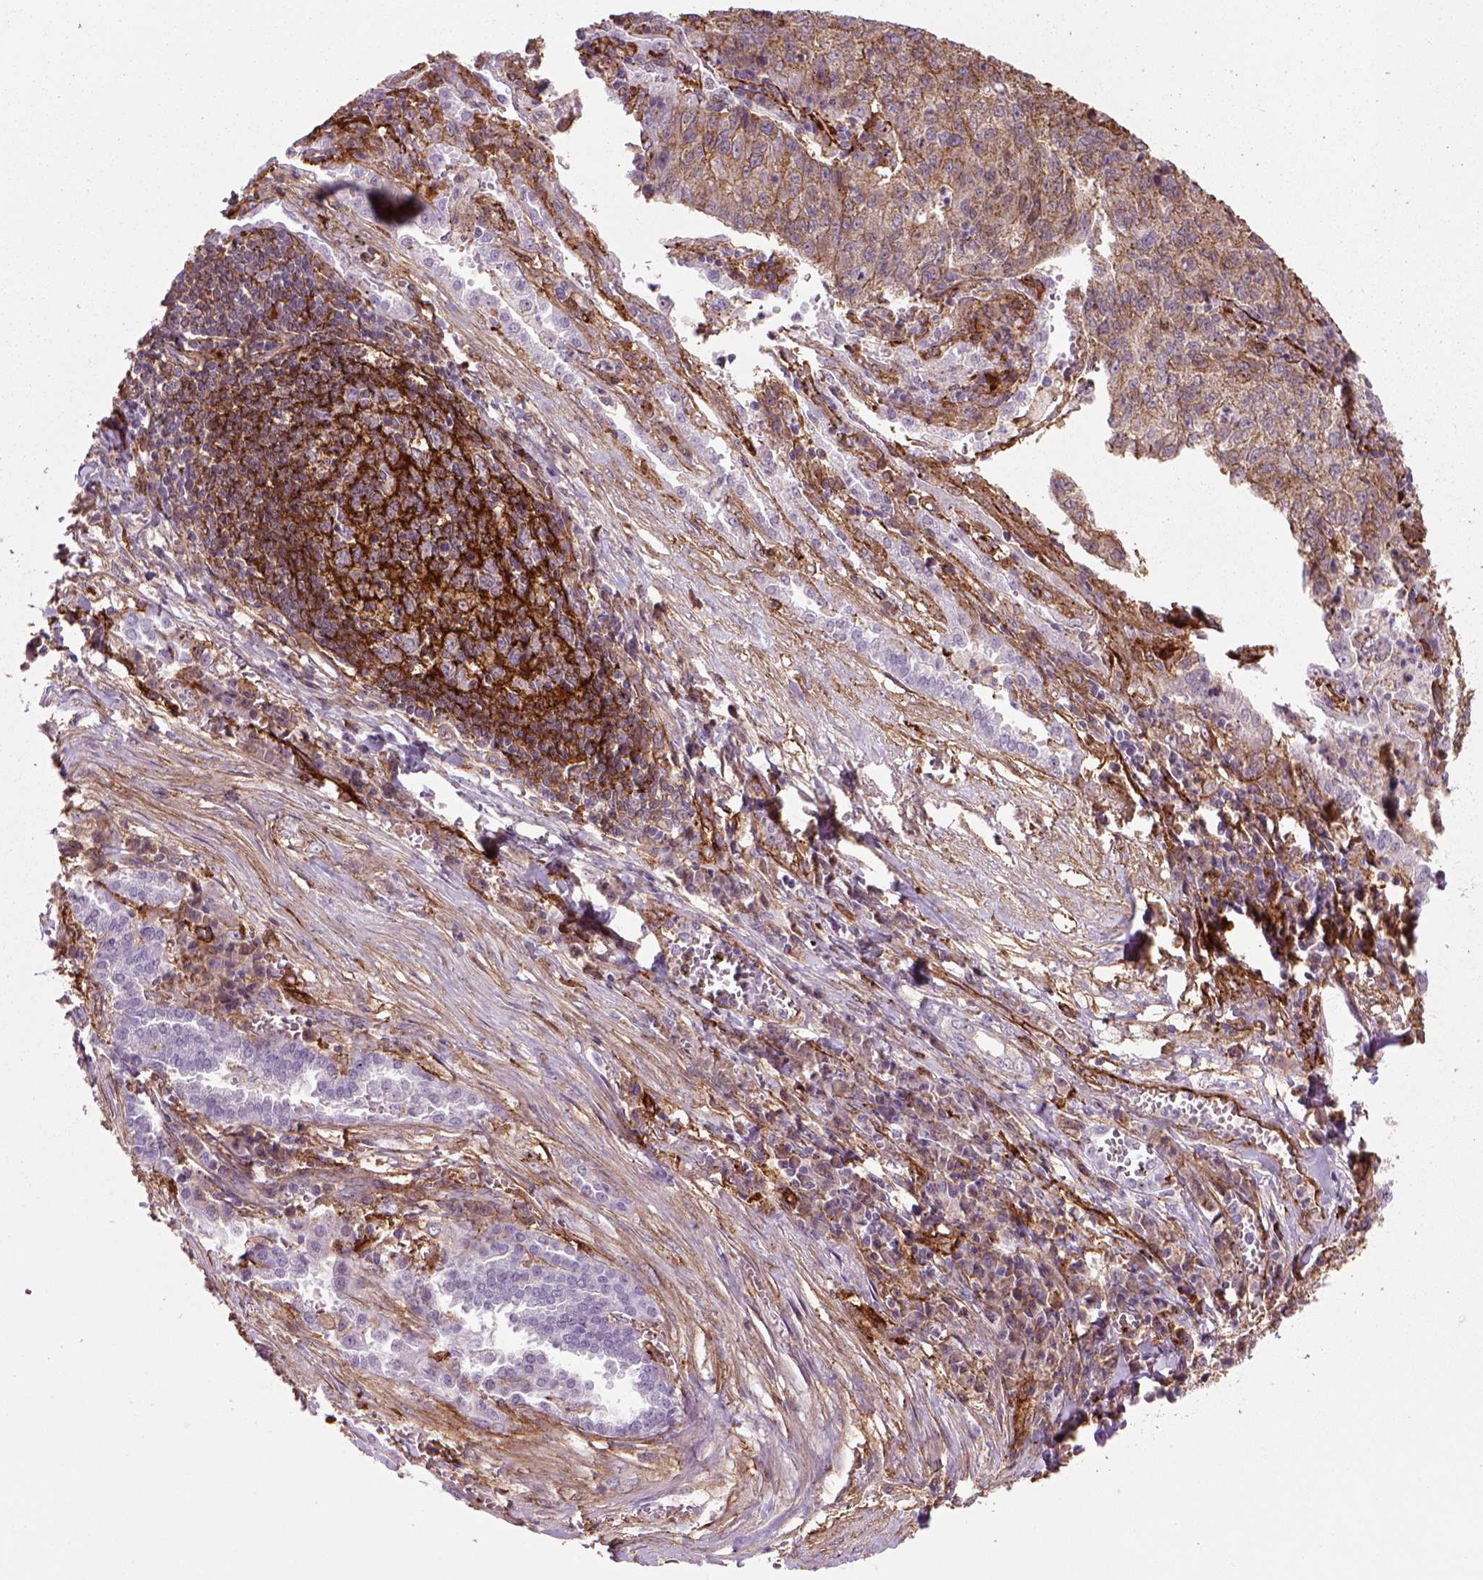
{"staining": {"intensity": "weak", "quantity": "<25%", "location": "cytoplasmic/membranous"}, "tissue": "lung cancer", "cell_type": "Tumor cells", "image_type": "cancer", "snomed": [{"axis": "morphology", "description": "Adenocarcinoma, NOS"}, {"axis": "topography", "description": "Lung"}], "caption": "This is an immunohistochemistry image of human lung cancer. There is no positivity in tumor cells.", "gene": "MARCKS", "patient": {"sex": "male", "age": 57}}